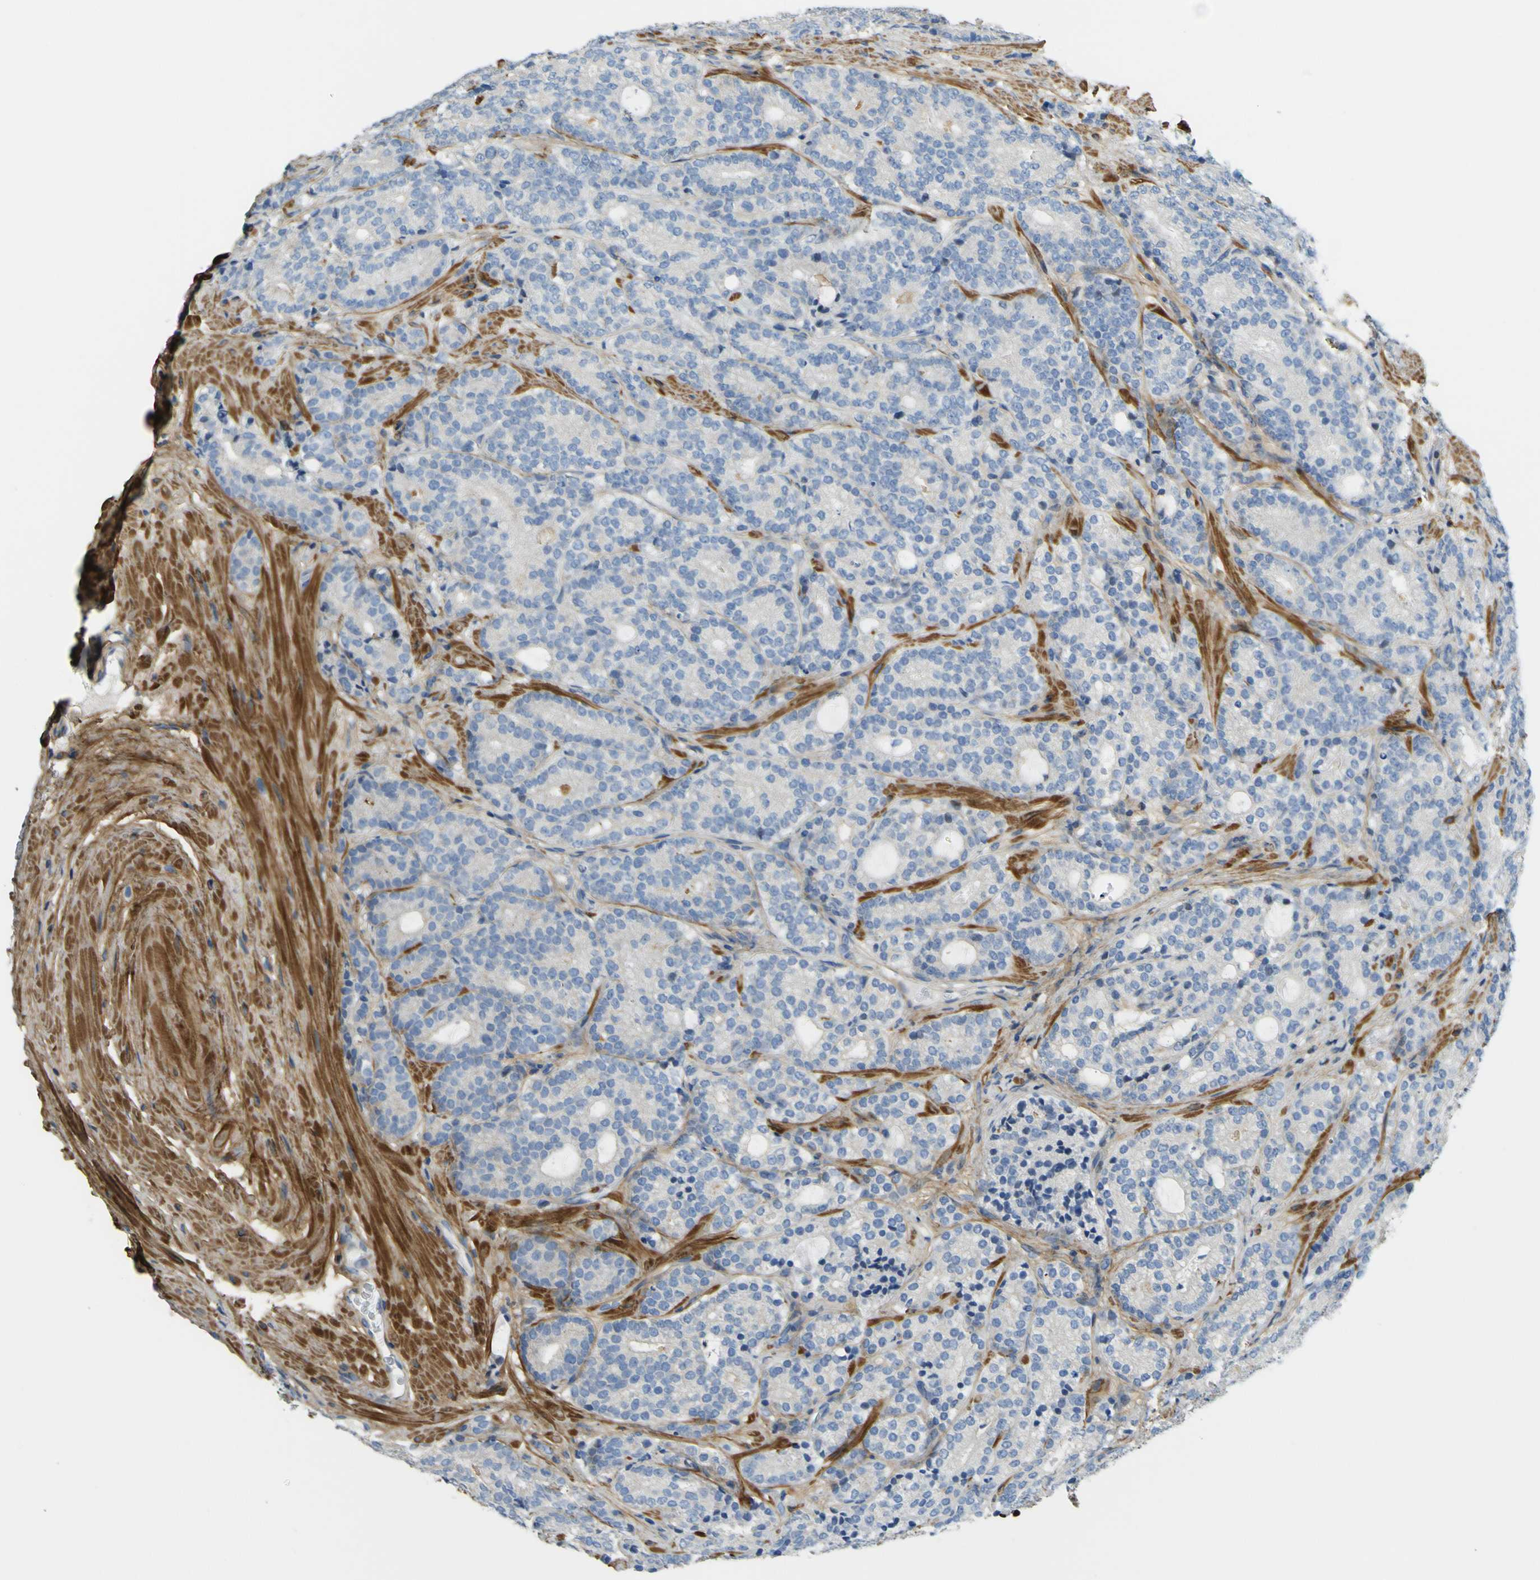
{"staining": {"intensity": "negative", "quantity": "none", "location": "none"}, "tissue": "prostate cancer", "cell_type": "Tumor cells", "image_type": "cancer", "snomed": [{"axis": "morphology", "description": "Adenocarcinoma, High grade"}, {"axis": "topography", "description": "Prostate"}], "caption": "Protein analysis of prostate adenocarcinoma (high-grade) displays no significant staining in tumor cells. (DAB (3,3'-diaminobenzidine) immunohistochemistry, high magnification).", "gene": "OGN", "patient": {"sex": "male", "age": 61}}